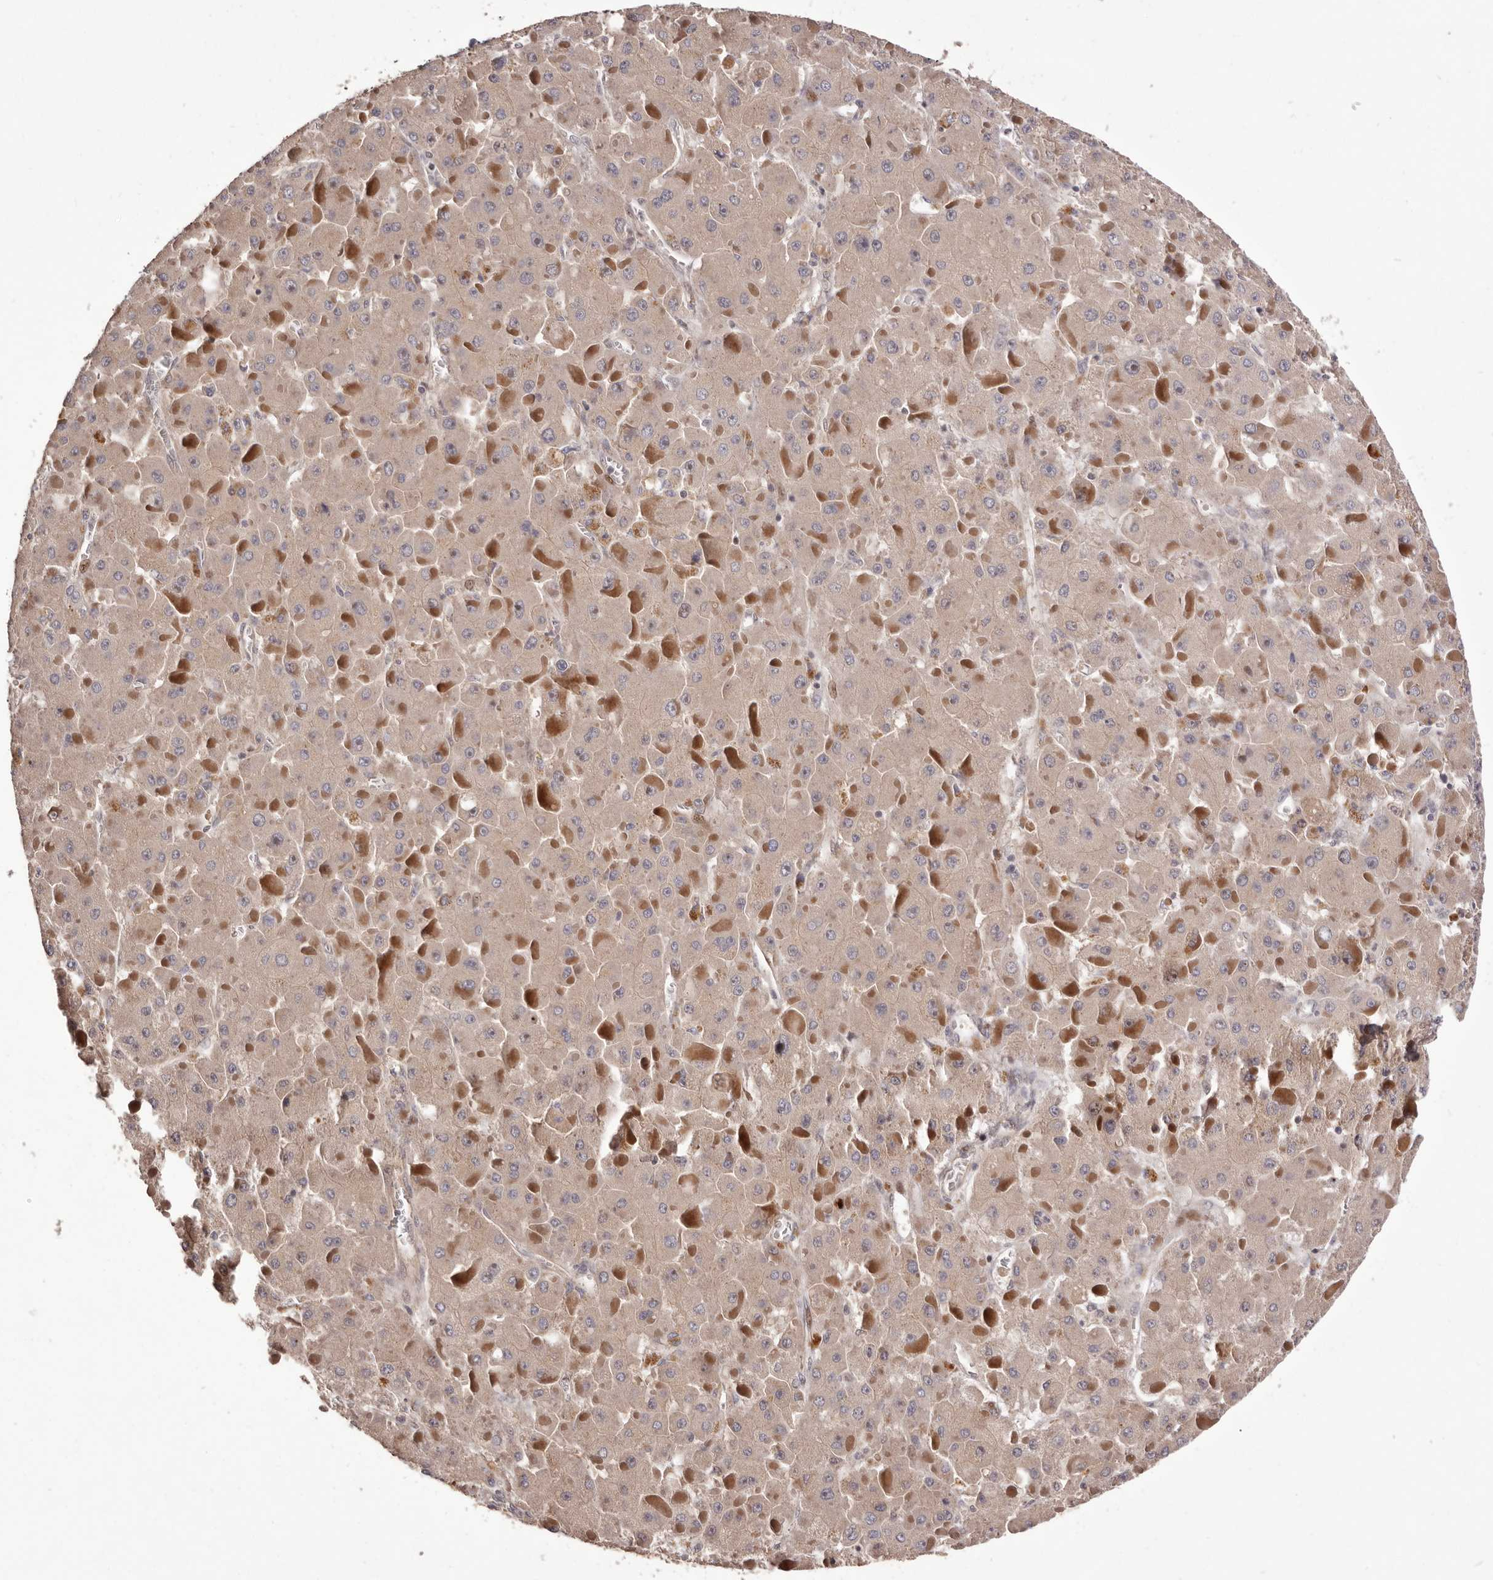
{"staining": {"intensity": "weak", "quantity": ">75%", "location": "cytoplasmic/membranous"}, "tissue": "liver cancer", "cell_type": "Tumor cells", "image_type": "cancer", "snomed": [{"axis": "morphology", "description": "Carcinoma, Hepatocellular, NOS"}, {"axis": "topography", "description": "Liver"}], "caption": "High-magnification brightfield microscopy of liver hepatocellular carcinoma stained with DAB (brown) and counterstained with hematoxylin (blue). tumor cells exhibit weak cytoplasmic/membranous expression is present in approximately>75% of cells.", "gene": "DOP1A", "patient": {"sex": "female", "age": 73}}